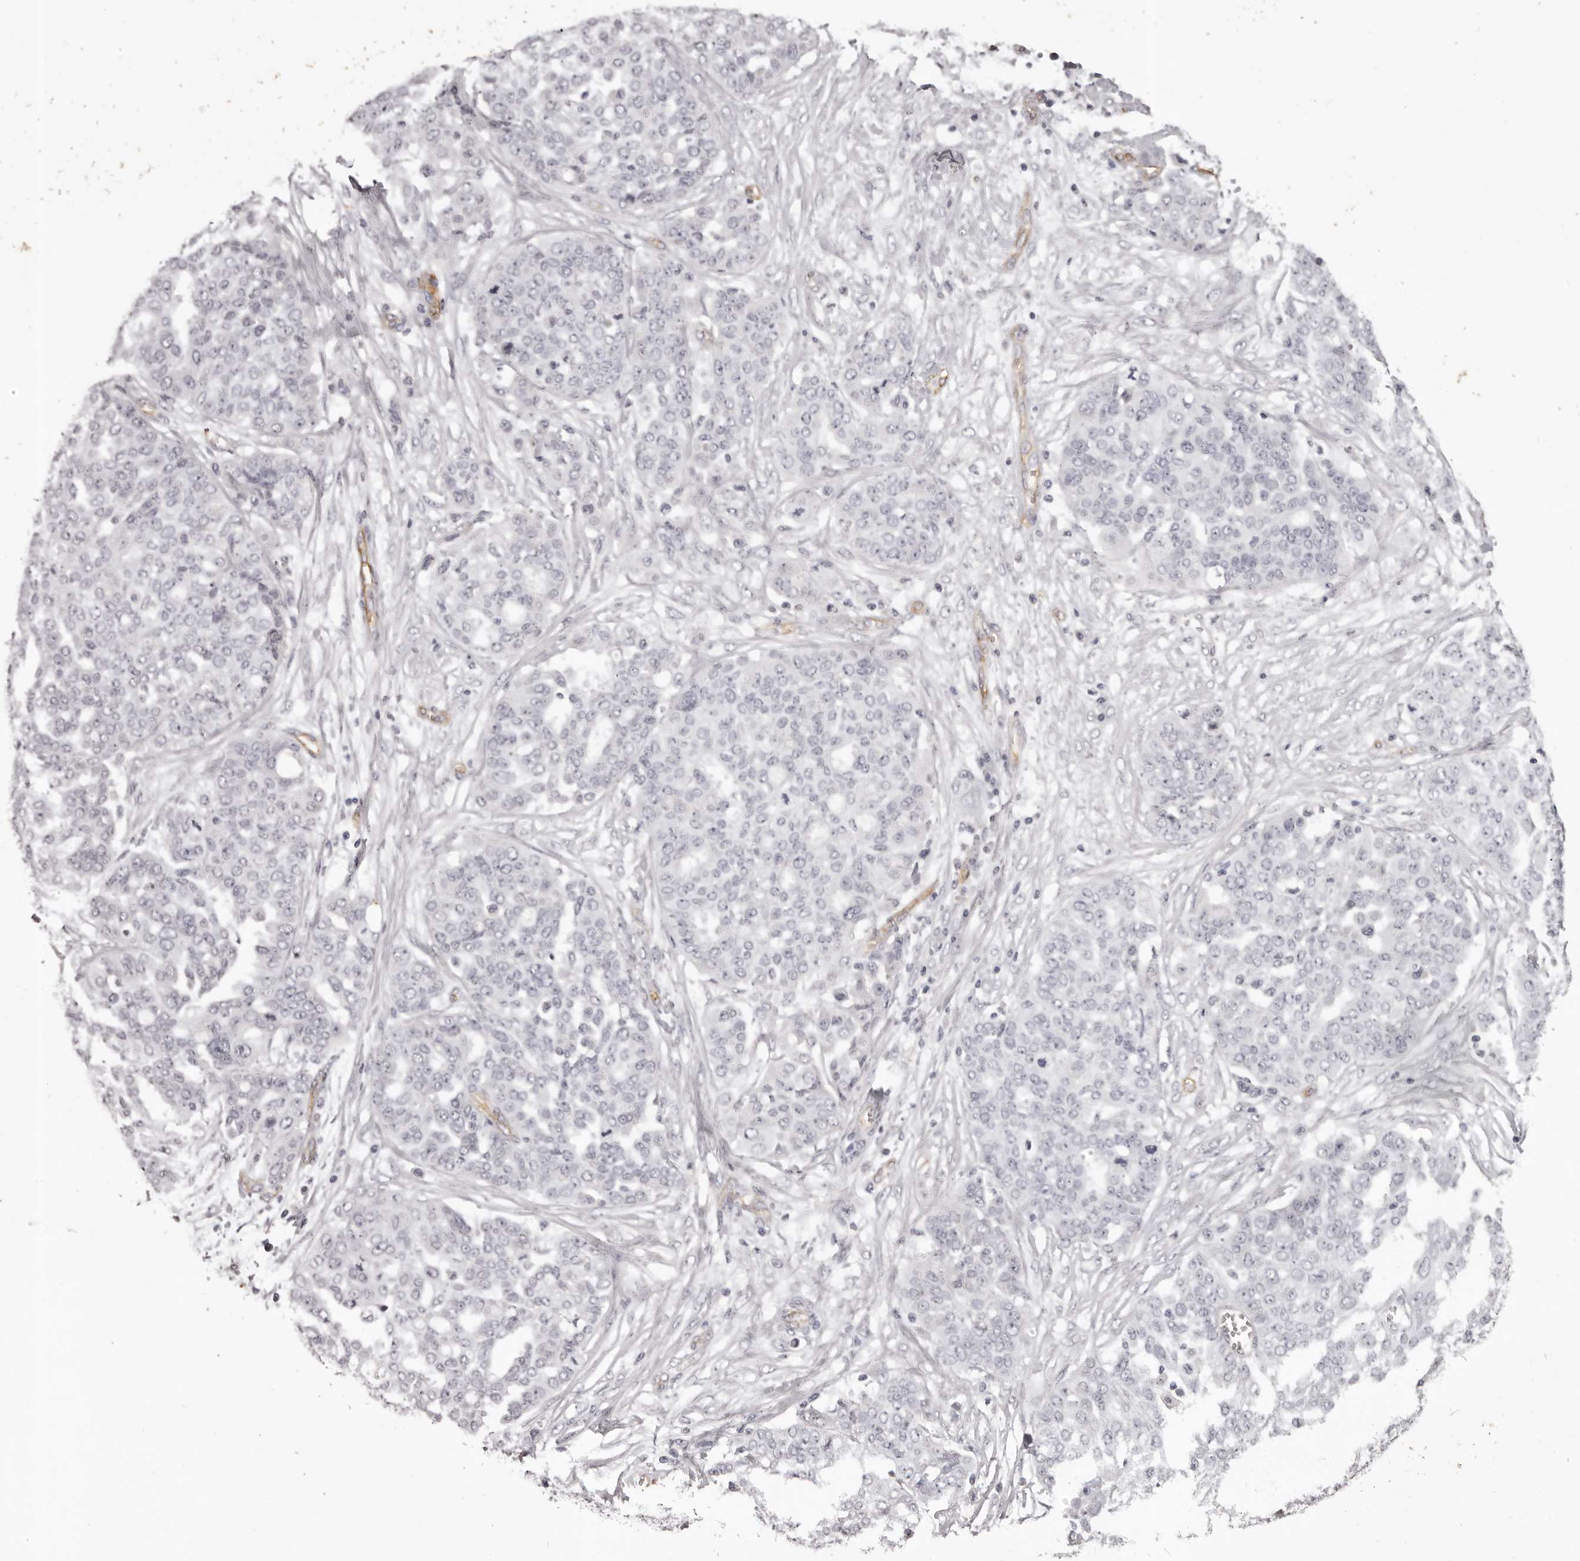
{"staining": {"intensity": "negative", "quantity": "none", "location": "none"}, "tissue": "ovarian cancer", "cell_type": "Tumor cells", "image_type": "cancer", "snomed": [{"axis": "morphology", "description": "Cystadenocarcinoma, serous, NOS"}, {"axis": "topography", "description": "Soft tissue"}, {"axis": "topography", "description": "Ovary"}], "caption": "An immunohistochemistry (IHC) image of ovarian serous cystadenocarcinoma is shown. There is no staining in tumor cells of ovarian serous cystadenocarcinoma. (DAB (3,3'-diaminobenzidine) immunohistochemistry (IHC) with hematoxylin counter stain).", "gene": "GPR78", "patient": {"sex": "female", "age": 57}}